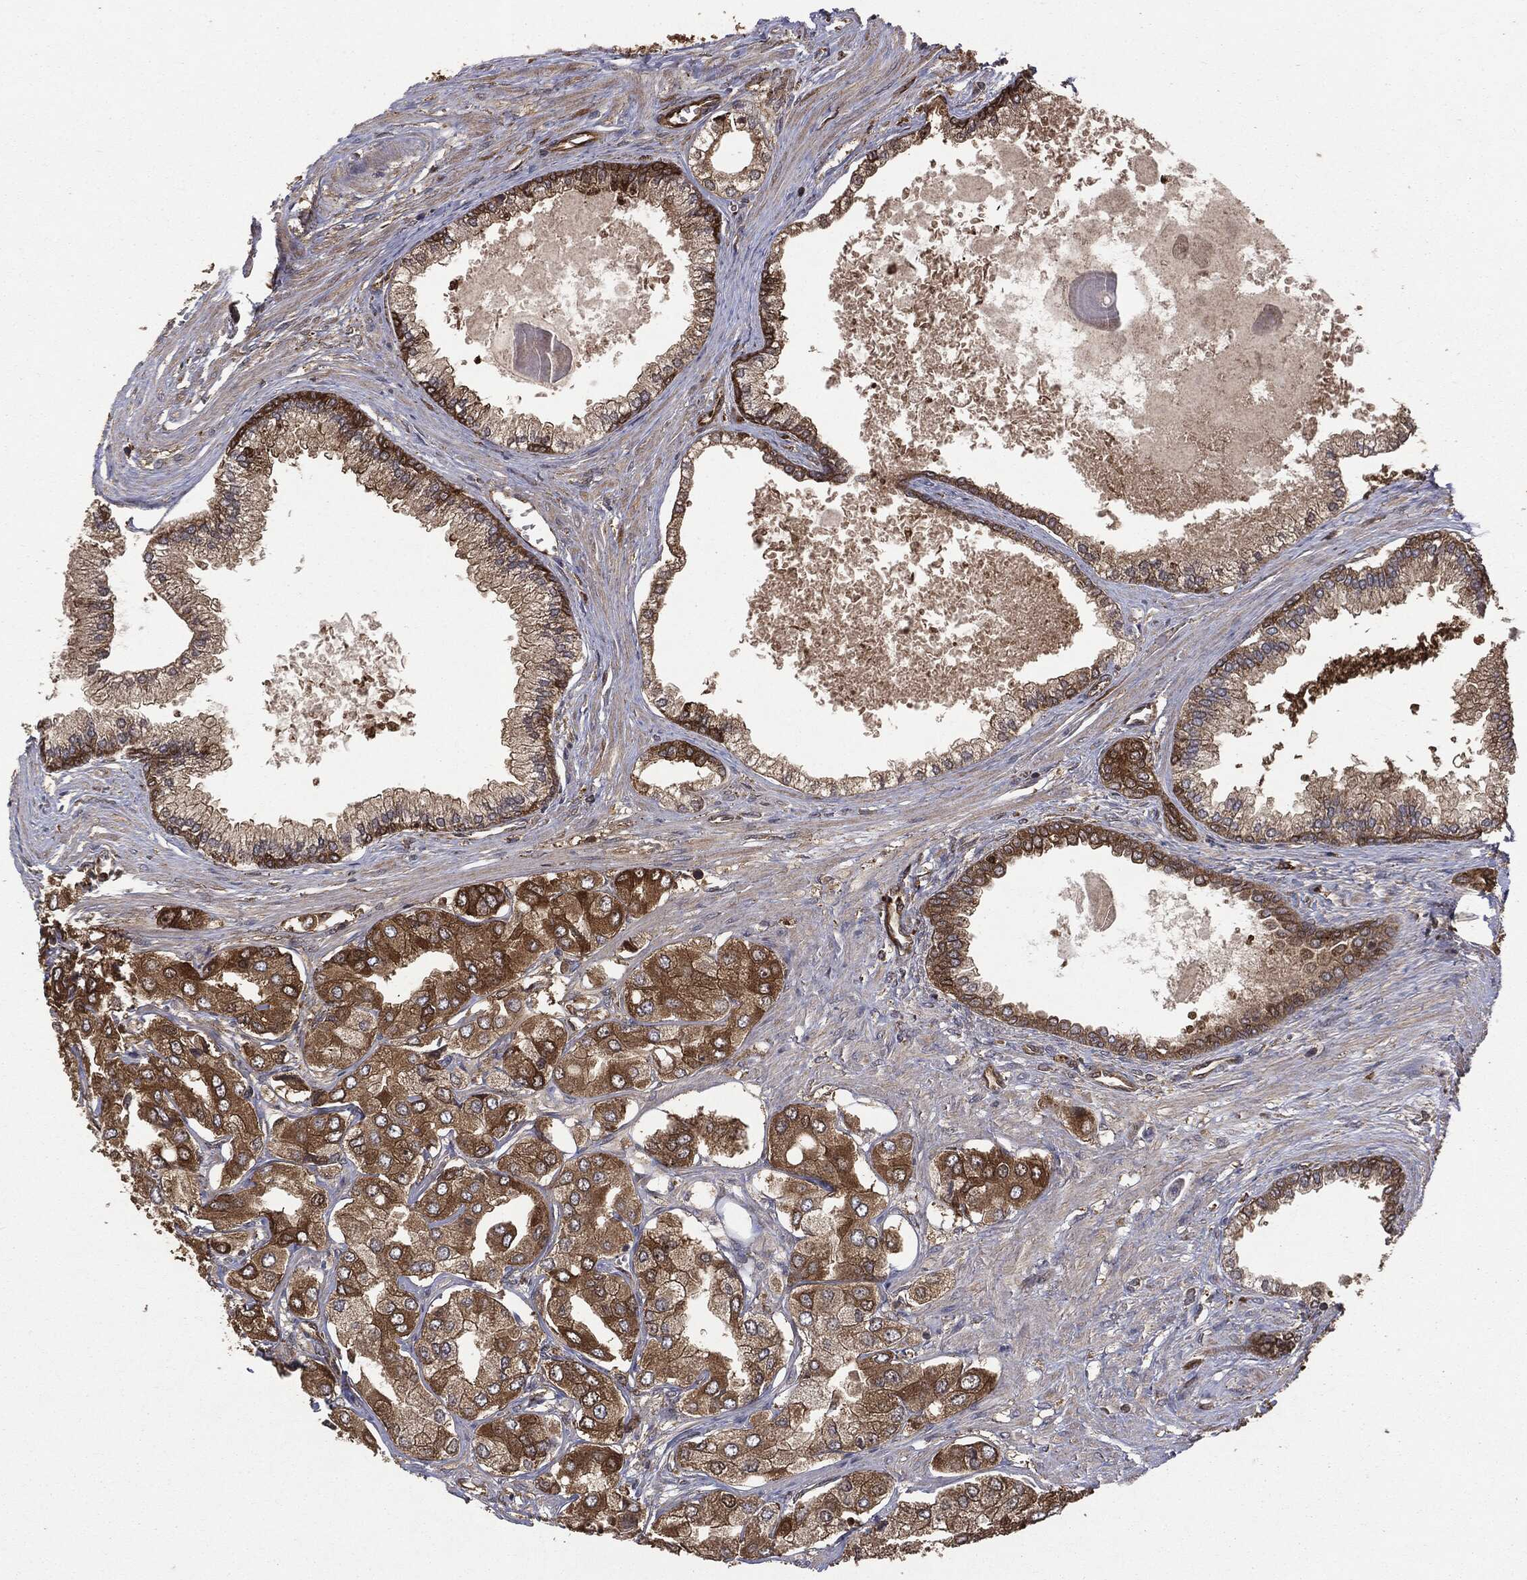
{"staining": {"intensity": "strong", "quantity": "25%-75%", "location": "cytoplasmic/membranous"}, "tissue": "prostate cancer", "cell_type": "Tumor cells", "image_type": "cancer", "snomed": [{"axis": "morphology", "description": "Adenocarcinoma, Low grade"}, {"axis": "topography", "description": "Prostate"}], "caption": "Immunohistochemistry histopathology image of human adenocarcinoma (low-grade) (prostate) stained for a protein (brown), which demonstrates high levels of strong cytoplasmic/membranous staining in approximately 25%-75% of tumor cells.", "gene": "NME1", "patient": {"sex": "male", "age": 69}}